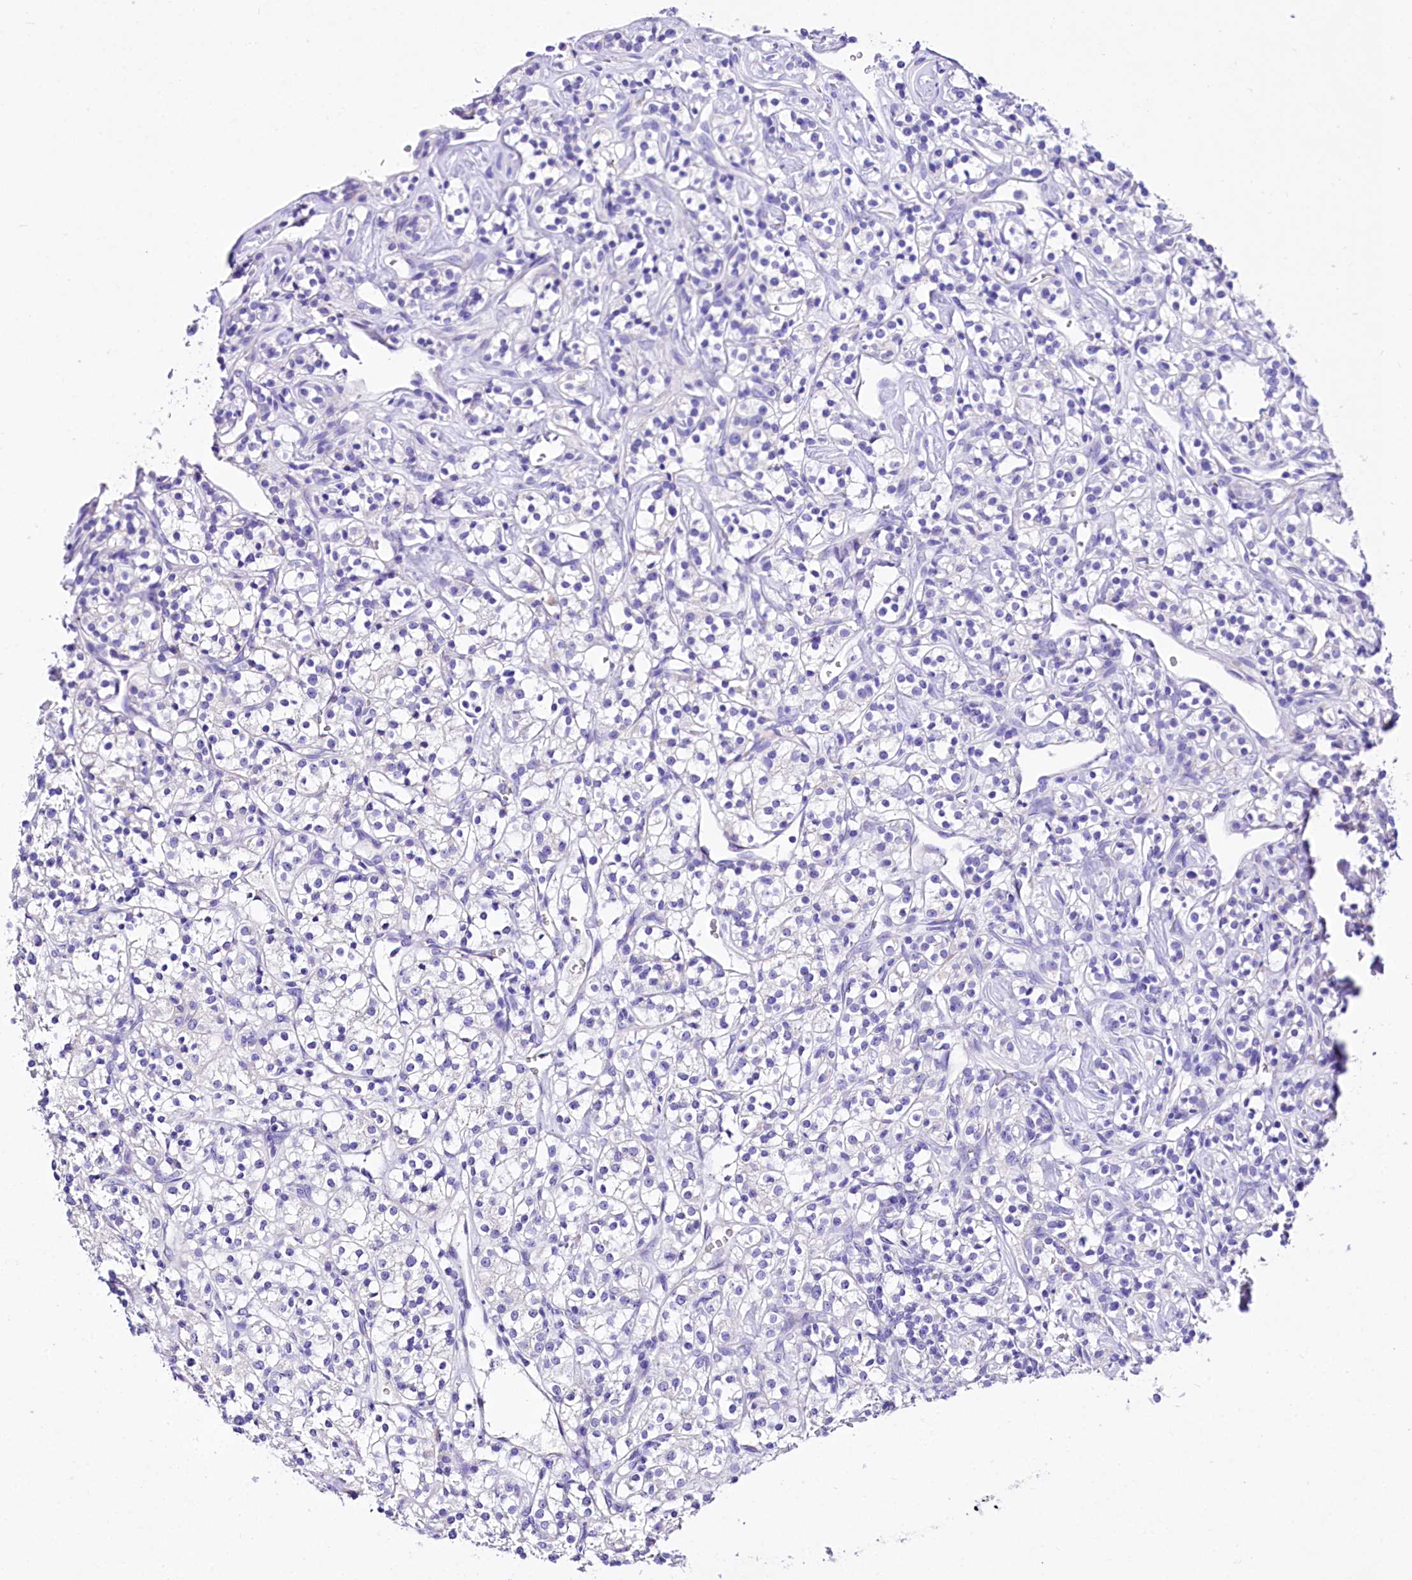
{"staining": {"intensity": "negative", "quantity": "none", "location": "none"}, "tissue": "renal cancer", "cell_type": "Tumor cells", "image_type": "cancer", "snomed": [{"axis": "morphology", "description": "Adenocarcinoma, NOS"}, {"axis": "topography", "description": "Kidney"}], "caption": "There is no significant positivity in tumor cells of renal cancer. (Stains: DAB immunohistochemistry (IHC) with hematoxylin counter stain, Microscopy: brightfield microscopy at high magnification).", "gene": "A2ML1", "patient": {"sex": "male", "age": 77}}